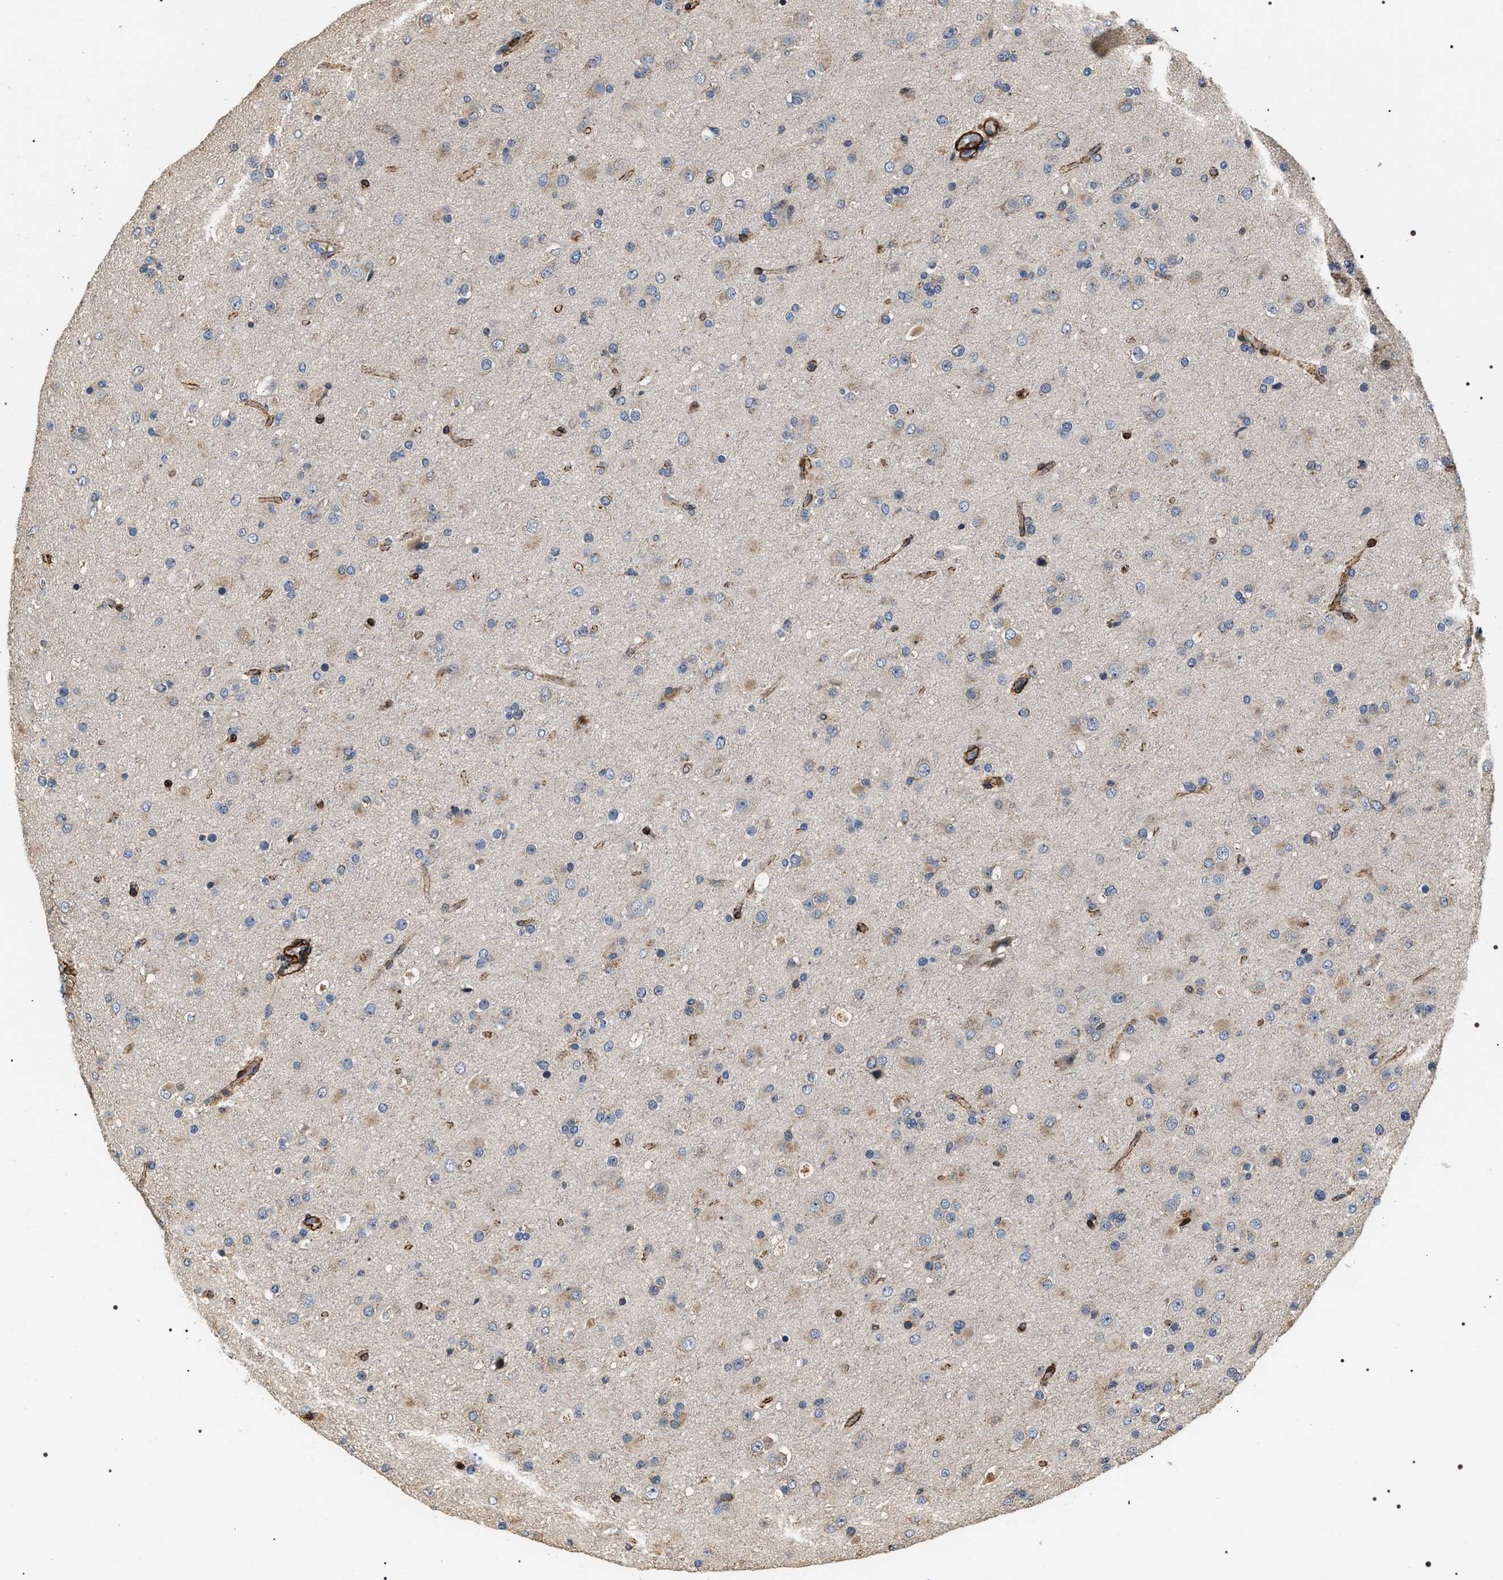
{"staining": {"intensity": "weak", "quantity": "<25%", "location": "cytoplasmic/membranous"}, "tissue": "glioma", "cell_type": "Tumor cells", "image_type": "cancer", "snomed": [{"axis": "morphology", "description": "Glioma, malignant, Low grade"}, {"axis": "topography", "description": "Brain"}], "caption": "DAB immunohistochemical staining of human glioma displays no significant expression in tumor cells.", "gene": "ZC3HAV1L", "patient": {"sex": "male", "age": 65}}